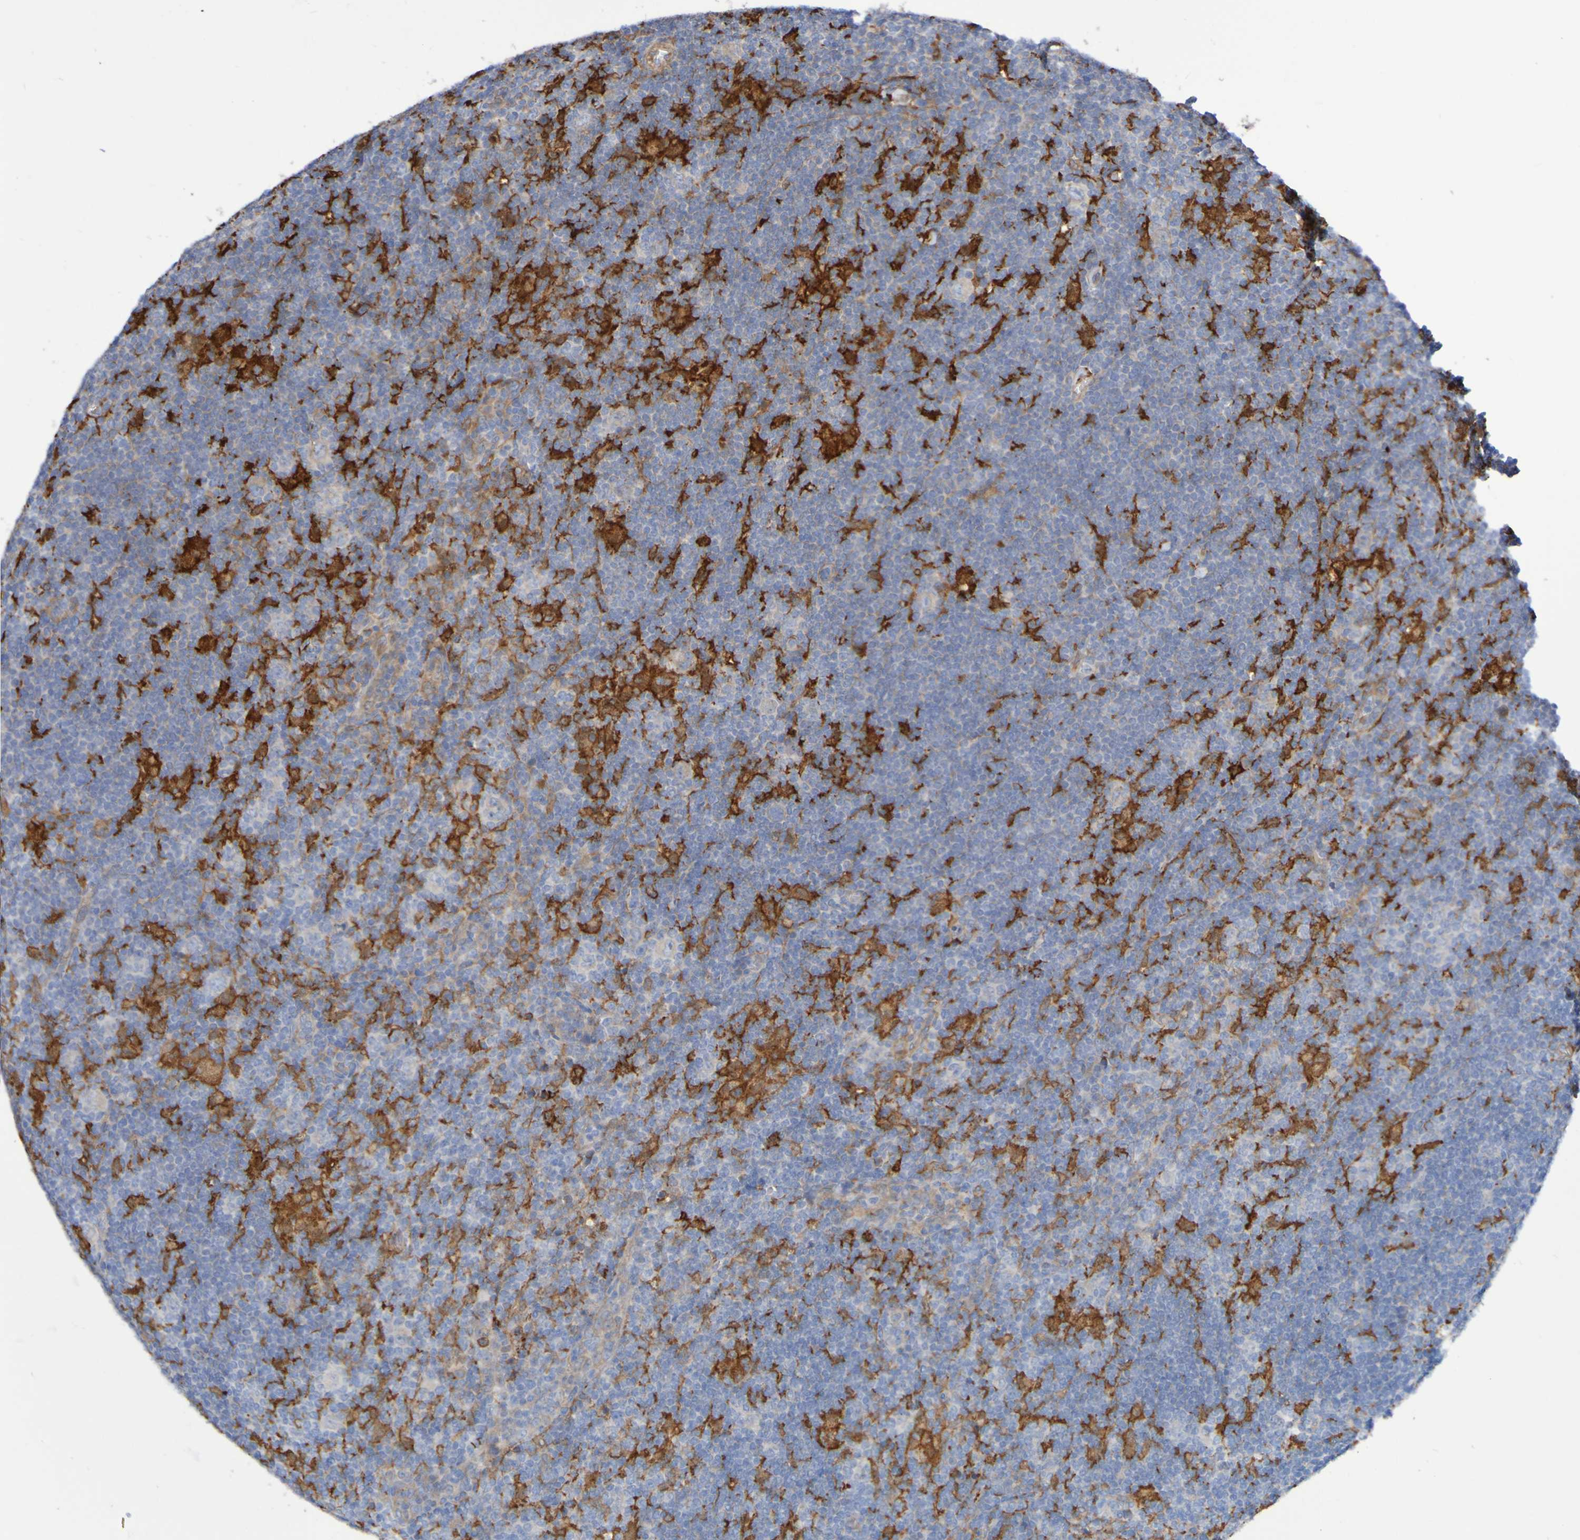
{"staining": {"intensity": "weak", "quantity": "25%-75%", "location": "cytoplasmic/membranous"}, "tissue": "lymphoma", "cell_type": "Tumor cells", "image_type": "cancer", "snomed": [{"axis": "morphology", "description": "Hodgkin's disease, NOS"}, {"axis": "topography", "description": "Lymph node"}], "caption": "This is a photomicrograph of immunohistochemistry staining of Hodgkin's disease, which shows weak positivity in the cytoplasmic/membranous of tumor cells.", "gene": "SCRG1", "patient": {"sex": "female", "age": 57}}